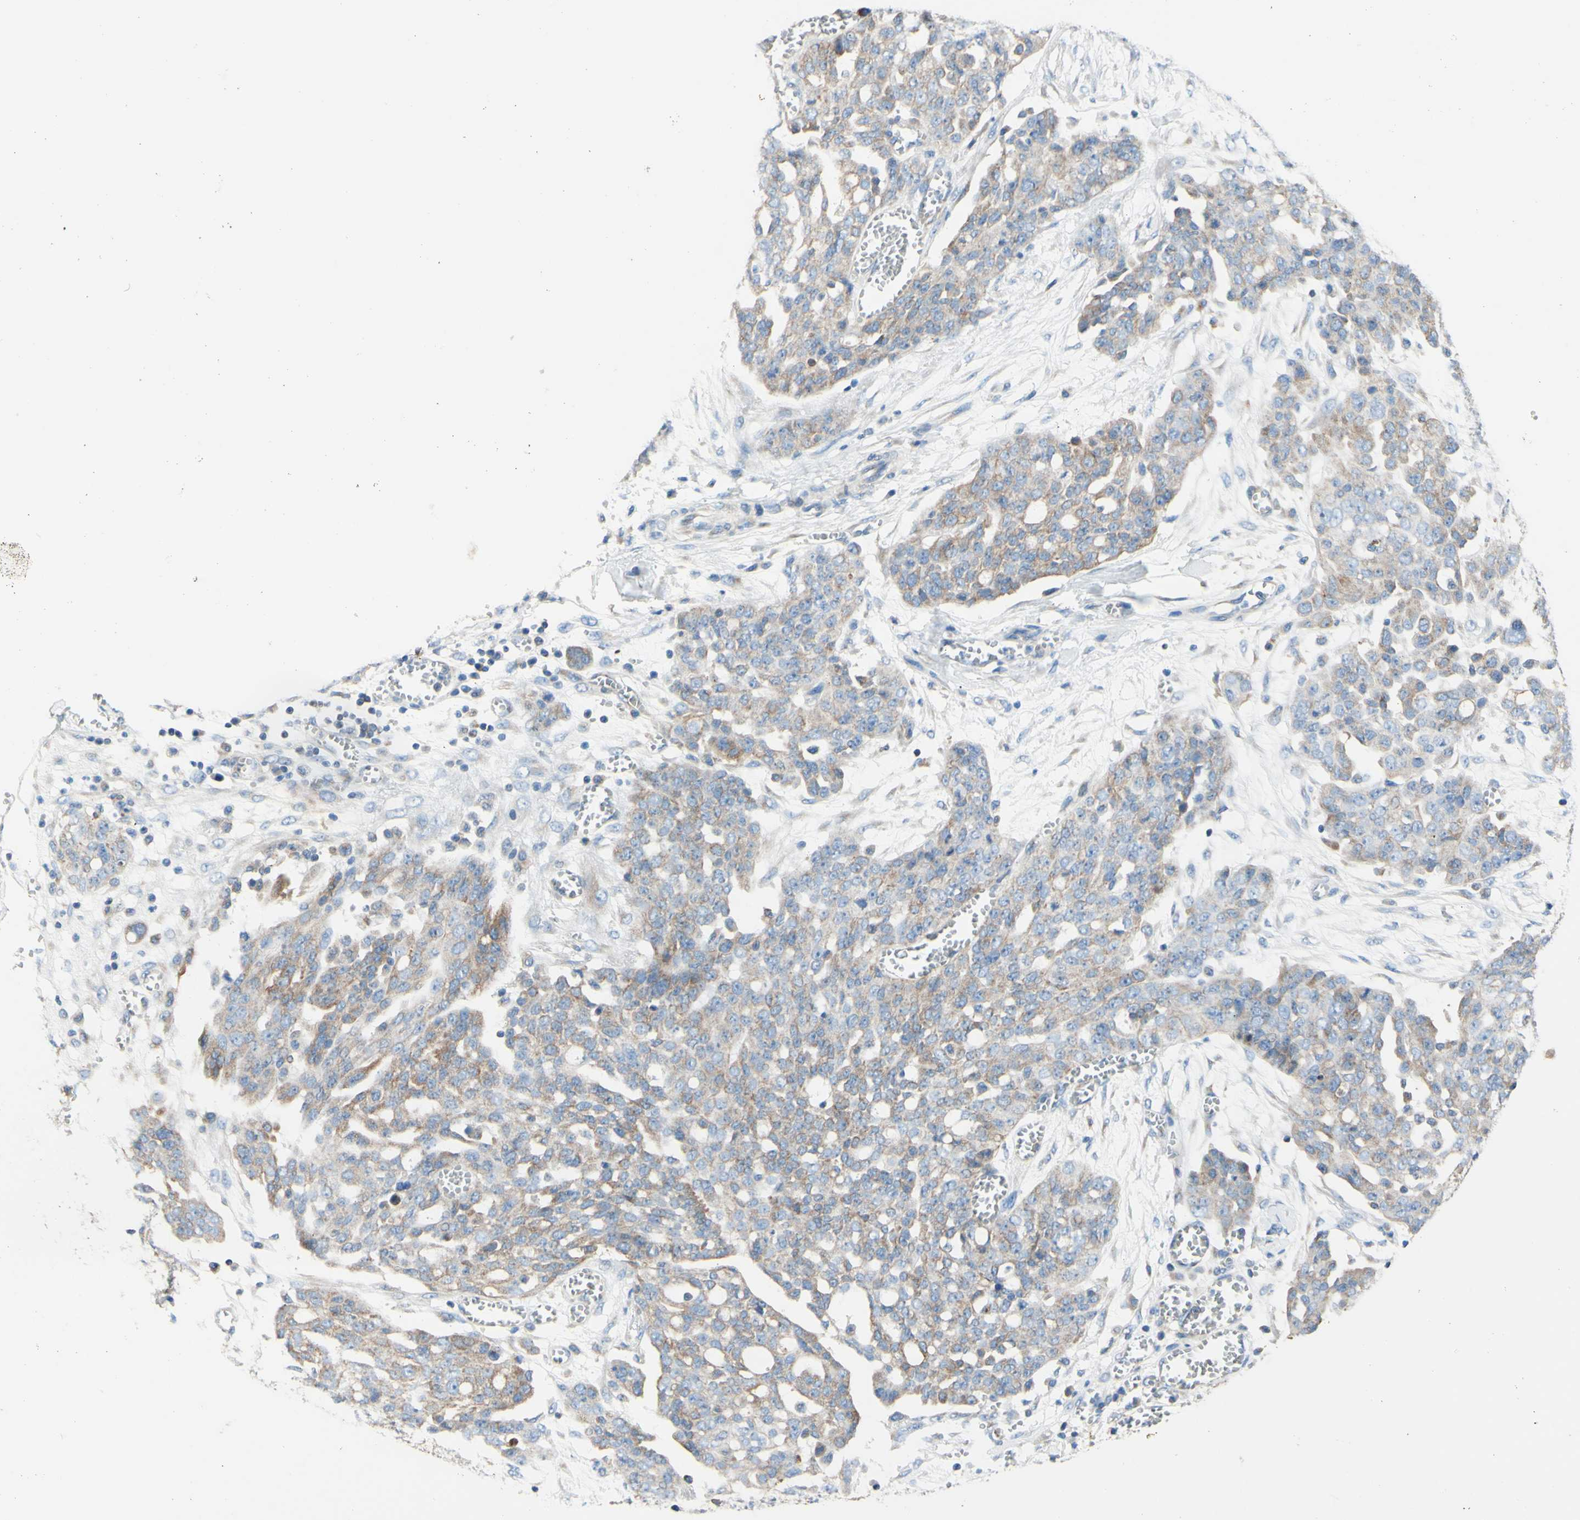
{"staining": {"intensity": "weak", "quantity": ">75%", "location": "cytoplasmic/membranous"}, "tissue": "ovarian cancer", "cell_type": "Tumor cells", "image_type": "cancer", "snomed": [{"axis": "morphology", "description": "Cystadenocarcinoma, serous, NOS"}, {"axis": "topography", "description": "Soft tissue"}, {"axis": "topography", "description": "Ovary"}], "caption": "Ovarian serous cystadenocarcinoma tissue exhibits weak cytoplasmic/membranous staining in about >75% of tumor cells", "gene": "RETREG2", "patient": {"sex": "female", "age": 57}}